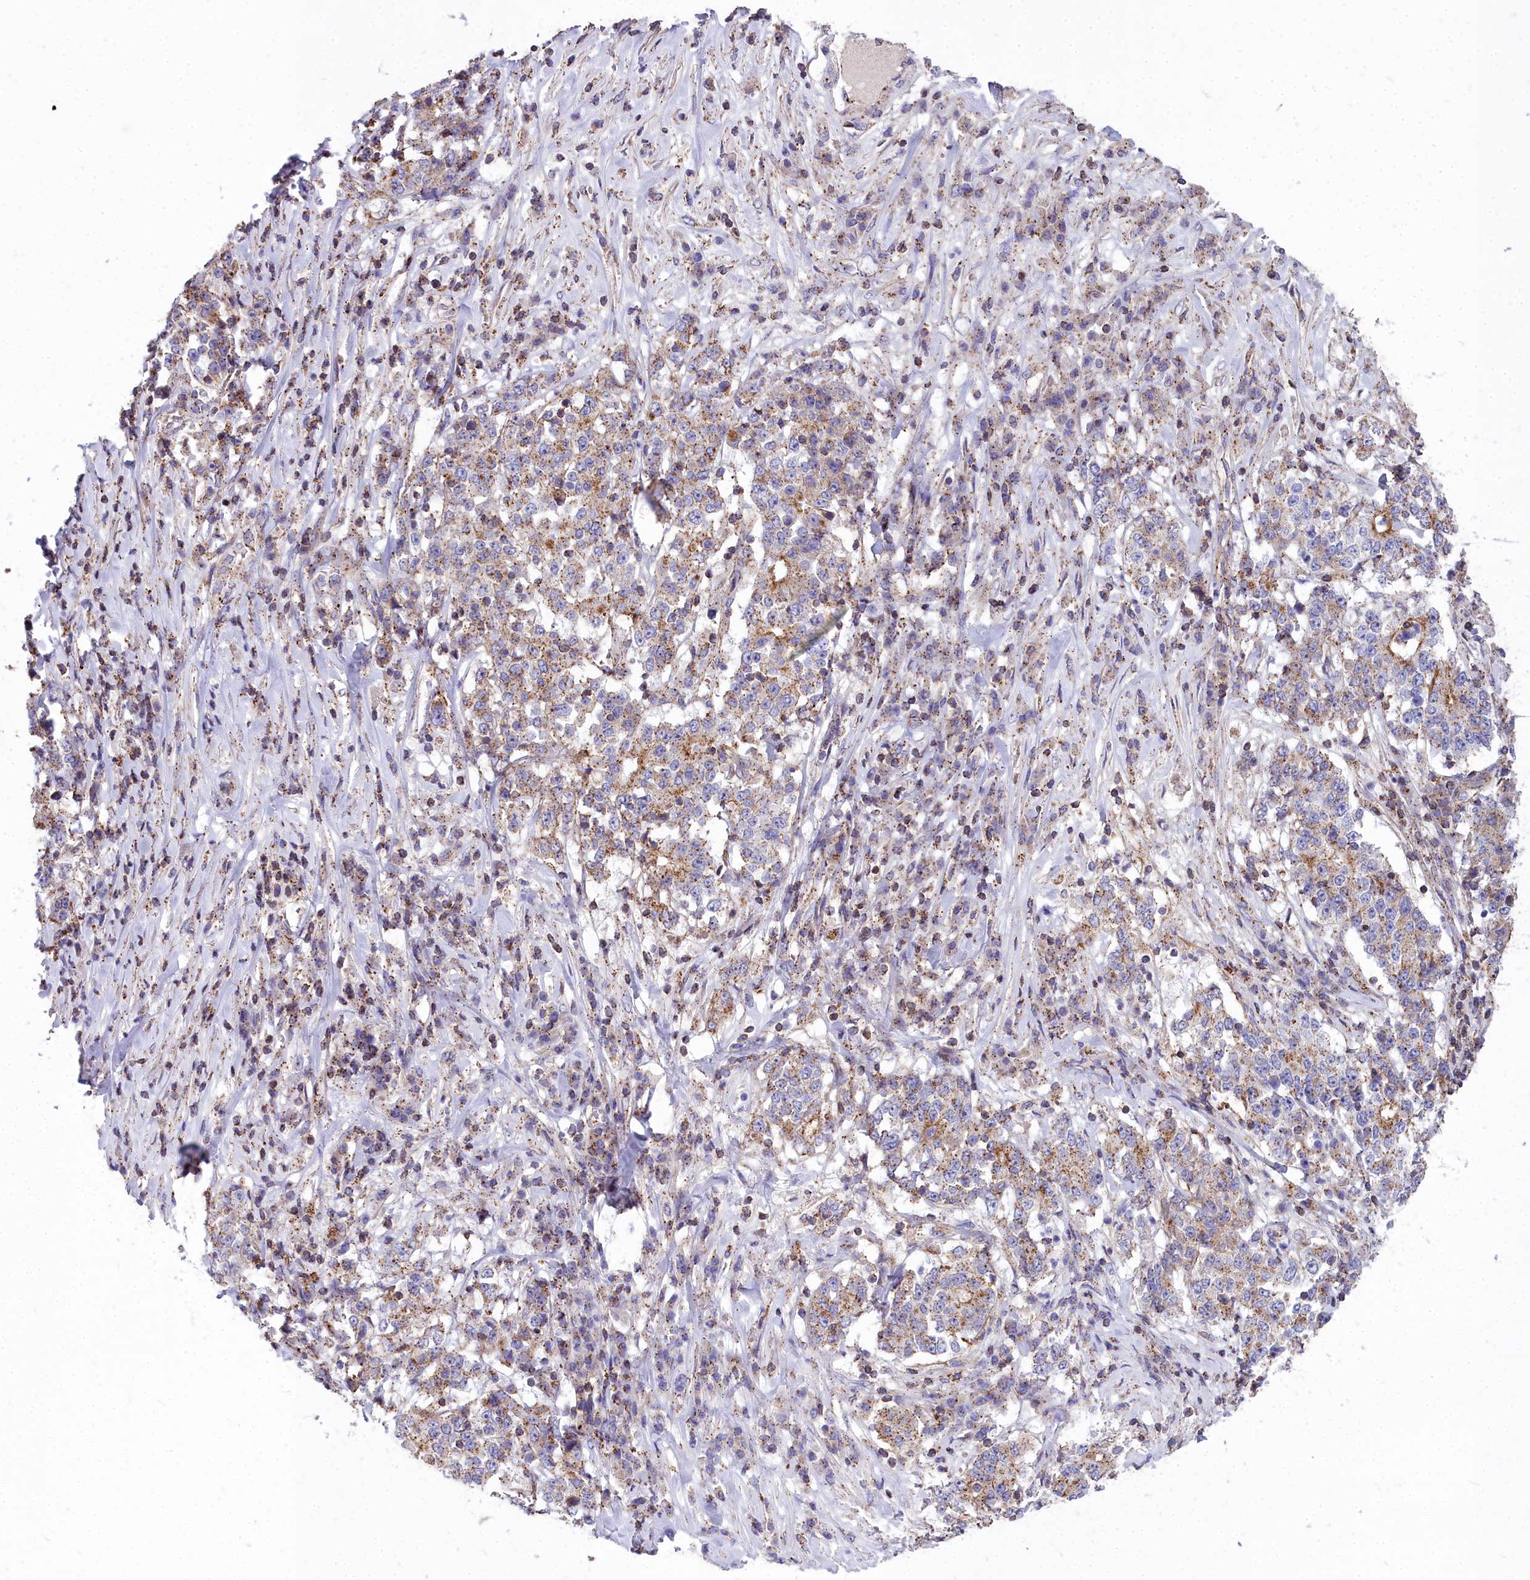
{"staining": {"intensity": "moderate", "quantity": ">75%", "location": "cytoplasmic/membranous"}, "tissue": "stomach cancer", "cell_type": "Tumor cells", "image_type": "cancer", "snomed": [{"axis": "morphology", "description": "Adenocarcinoma, NOS"}, {"axis": "topography", "description": "Stomach"}], "caption": "Brown immunohistochemical staining in human stomach adenocarcinoma exhibits moderate cytoplasmic/membranous staining in about >75% of tumor cells.", "gene": "FRMPD1", "patient": {"sex": "male", "age": 59}}